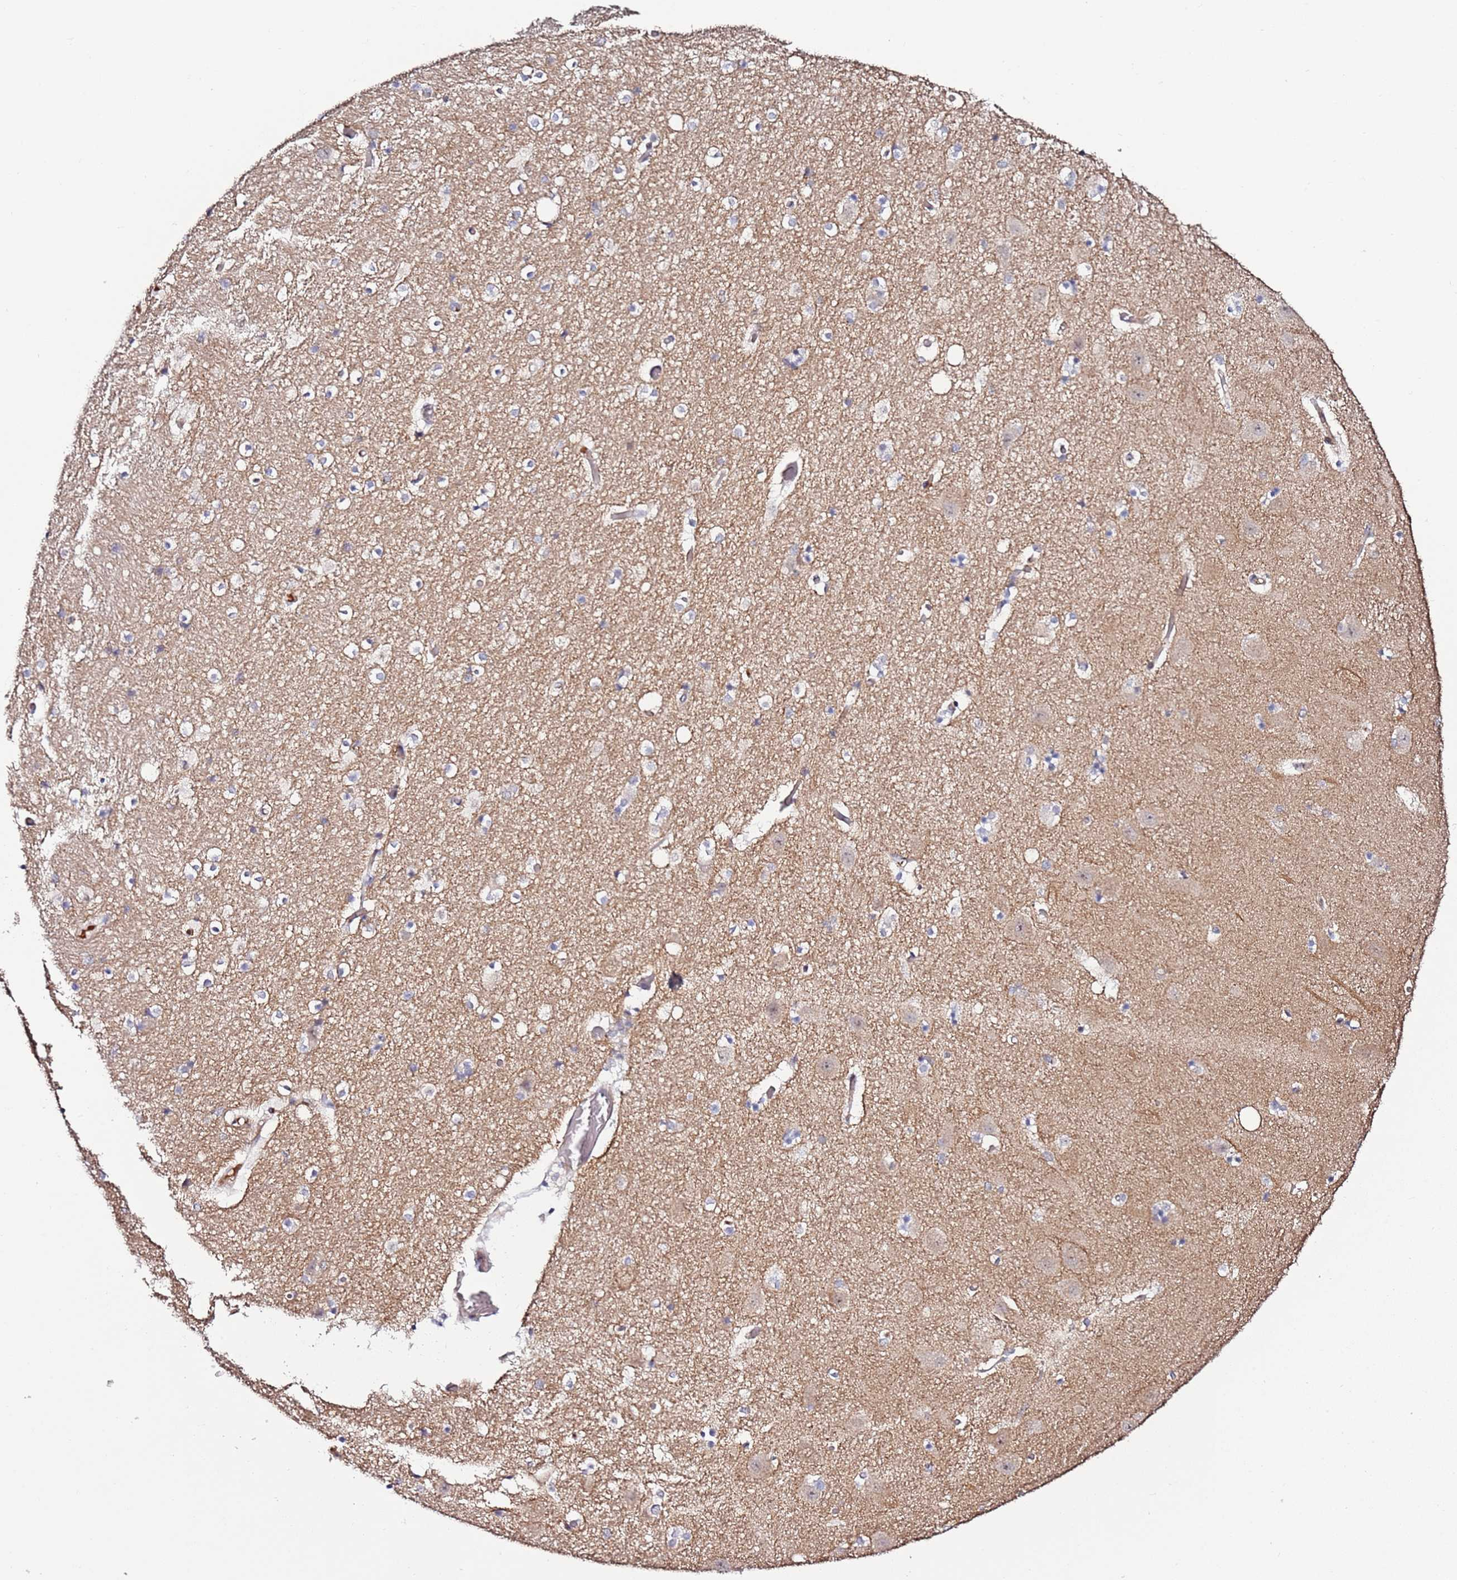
{"staining": {"intensity": "negative", "quantity": "none", "location": "none"}, "tissue": "hippocampus", "cell_type": "Glial cells", "image_type": "normal", "snomed": [{"axis": "morphology", "description": "Normal tissue, NOS"}, {"axis": "topography", "description": "Hippocampus"}], "caption": "Immunohistochemical staining of unremarkable hippocampus exhibits no significant positivity in glial cells. The staining was performed using DAB to visualize the protein expression in brown, while the nuclei were stained in blue with hematoxylin (Magnification: 20x).", "gene": "DUSP28", "patient": {"sex": "female", "age": 52}}